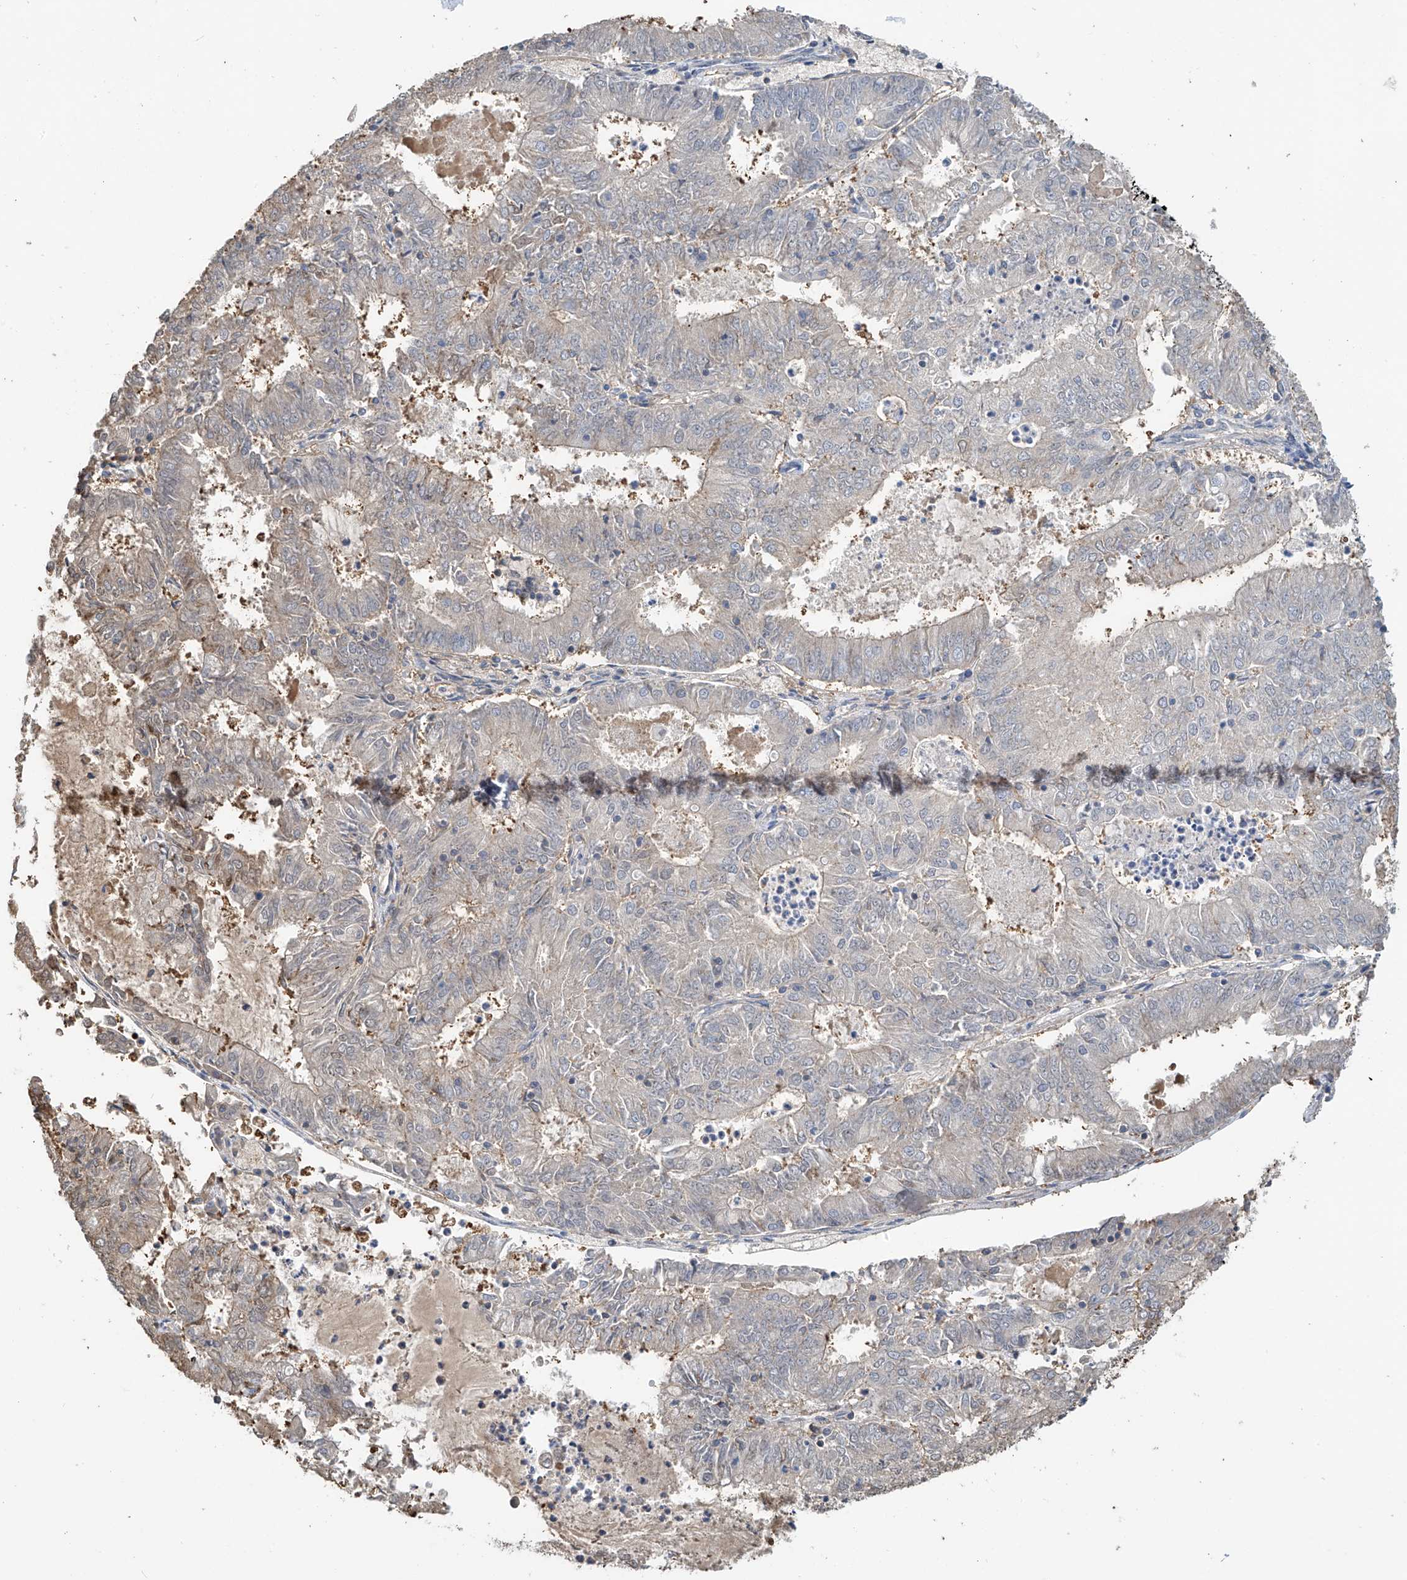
{"staining": {"intensity": "negative", "quantity": "none", "location": "none"}, "tissue": "endometrial cancer", "cell_type": "Tumor cells", "image_type": "cancer", "snomed": [{"axis": "morphology", "description": "Adenocarcinoma, NOS"}, {"axis": "topography", "description": "Endometrium"}], "caption": "This is a photomicrograph of immunohistochemistry staining of endometrial adenocarcinoma, which shows no staining in tumor cells.", "gene": "PMM1", "patient": {"sex": "female", "age": 57}}